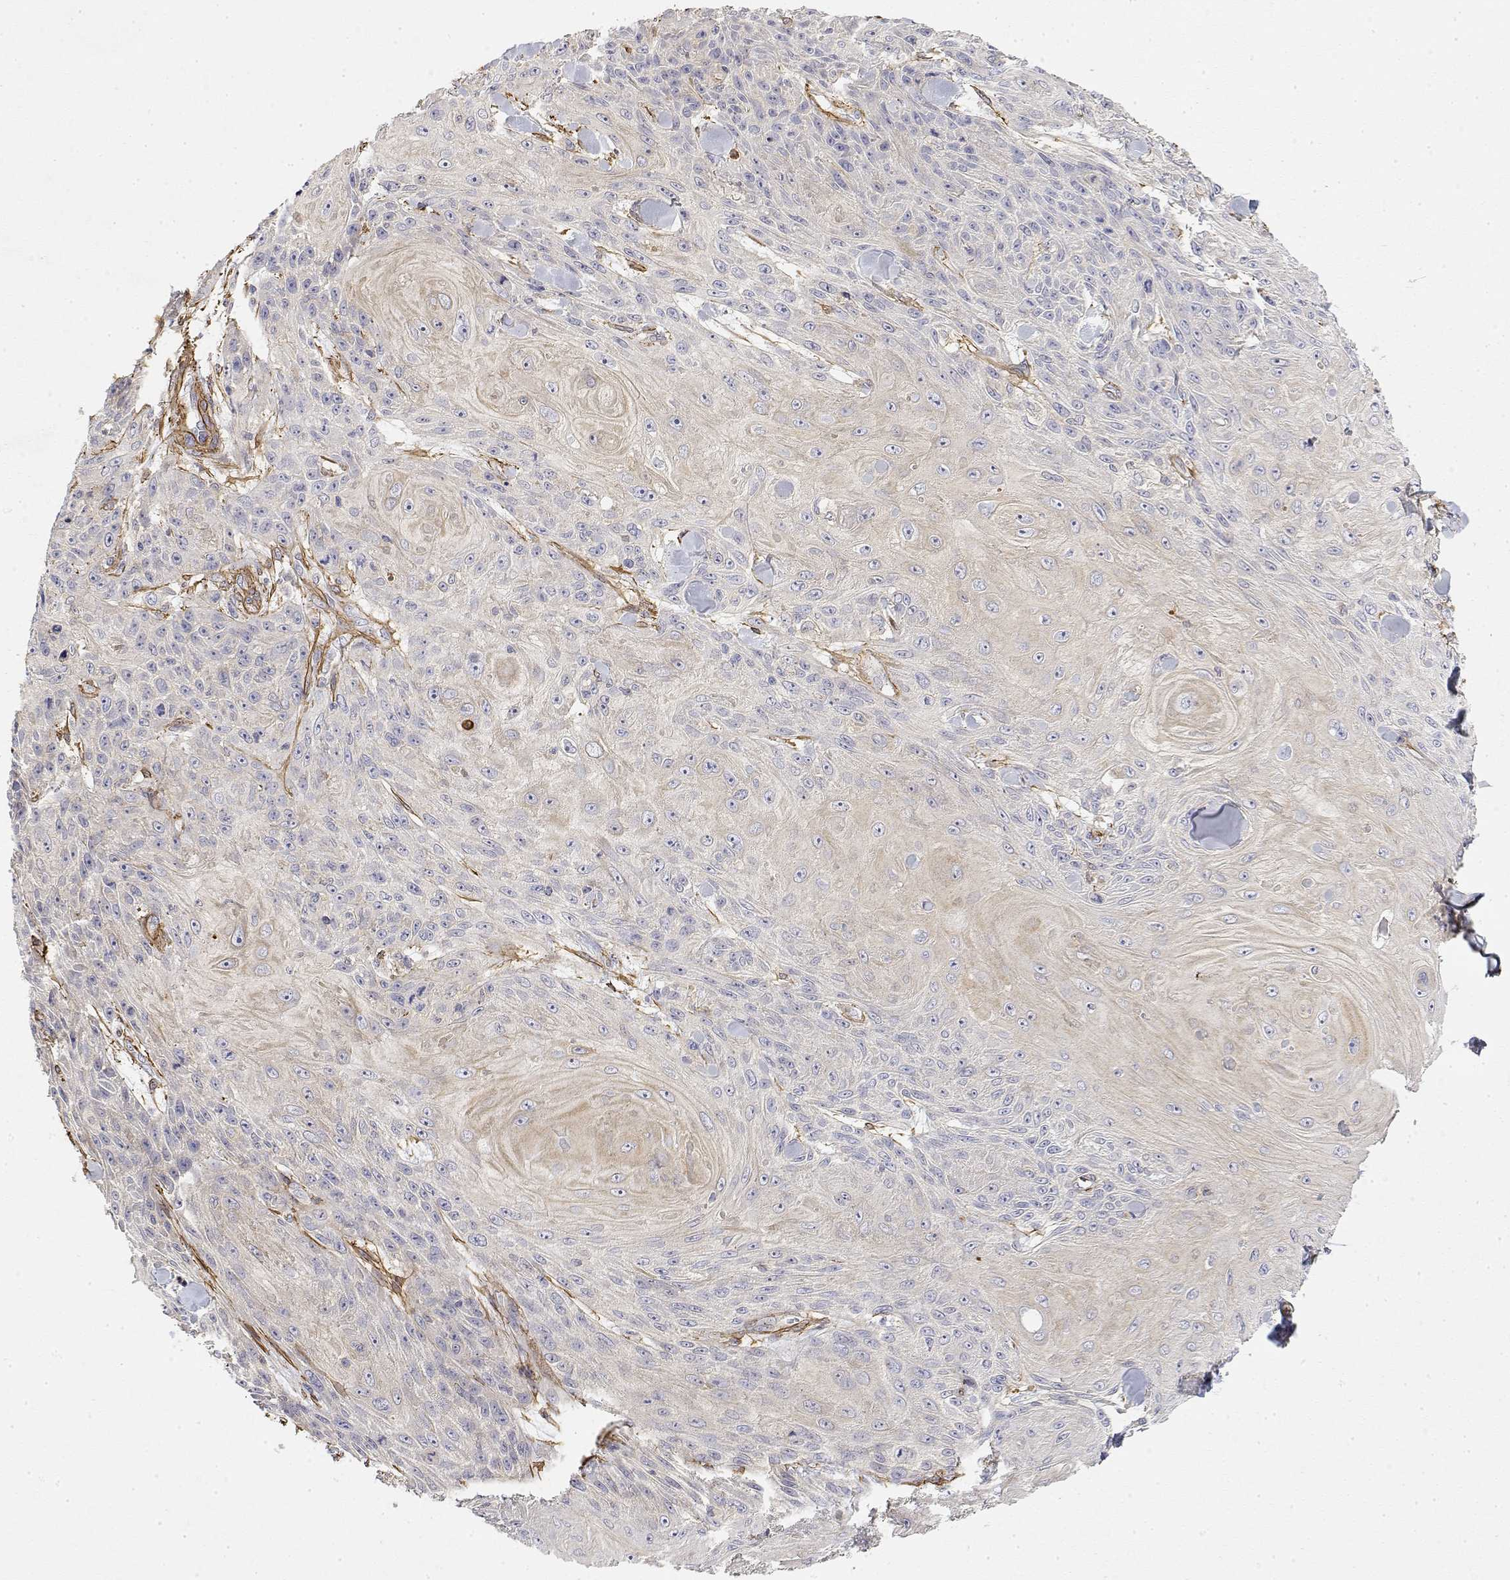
{"staining": {"intensity": "negative", "quantity": "none", "location": "none"}, "tissue": "skin cancer", "cell_type": "Tumor cells", "image_type": "cancer", "snomed": [{"axis": "morphology", "description": "Squamous cell carcinoma, NOS"}, {"axis": "topography", "description": "Skin"}], "caption": "Immunohistochemical staining of squamous cell carcinoma (skin) shows no significant positivity in tumor cells.", "gene": "SOWAHD", "patient": {"sex": "male", "age": 88}}